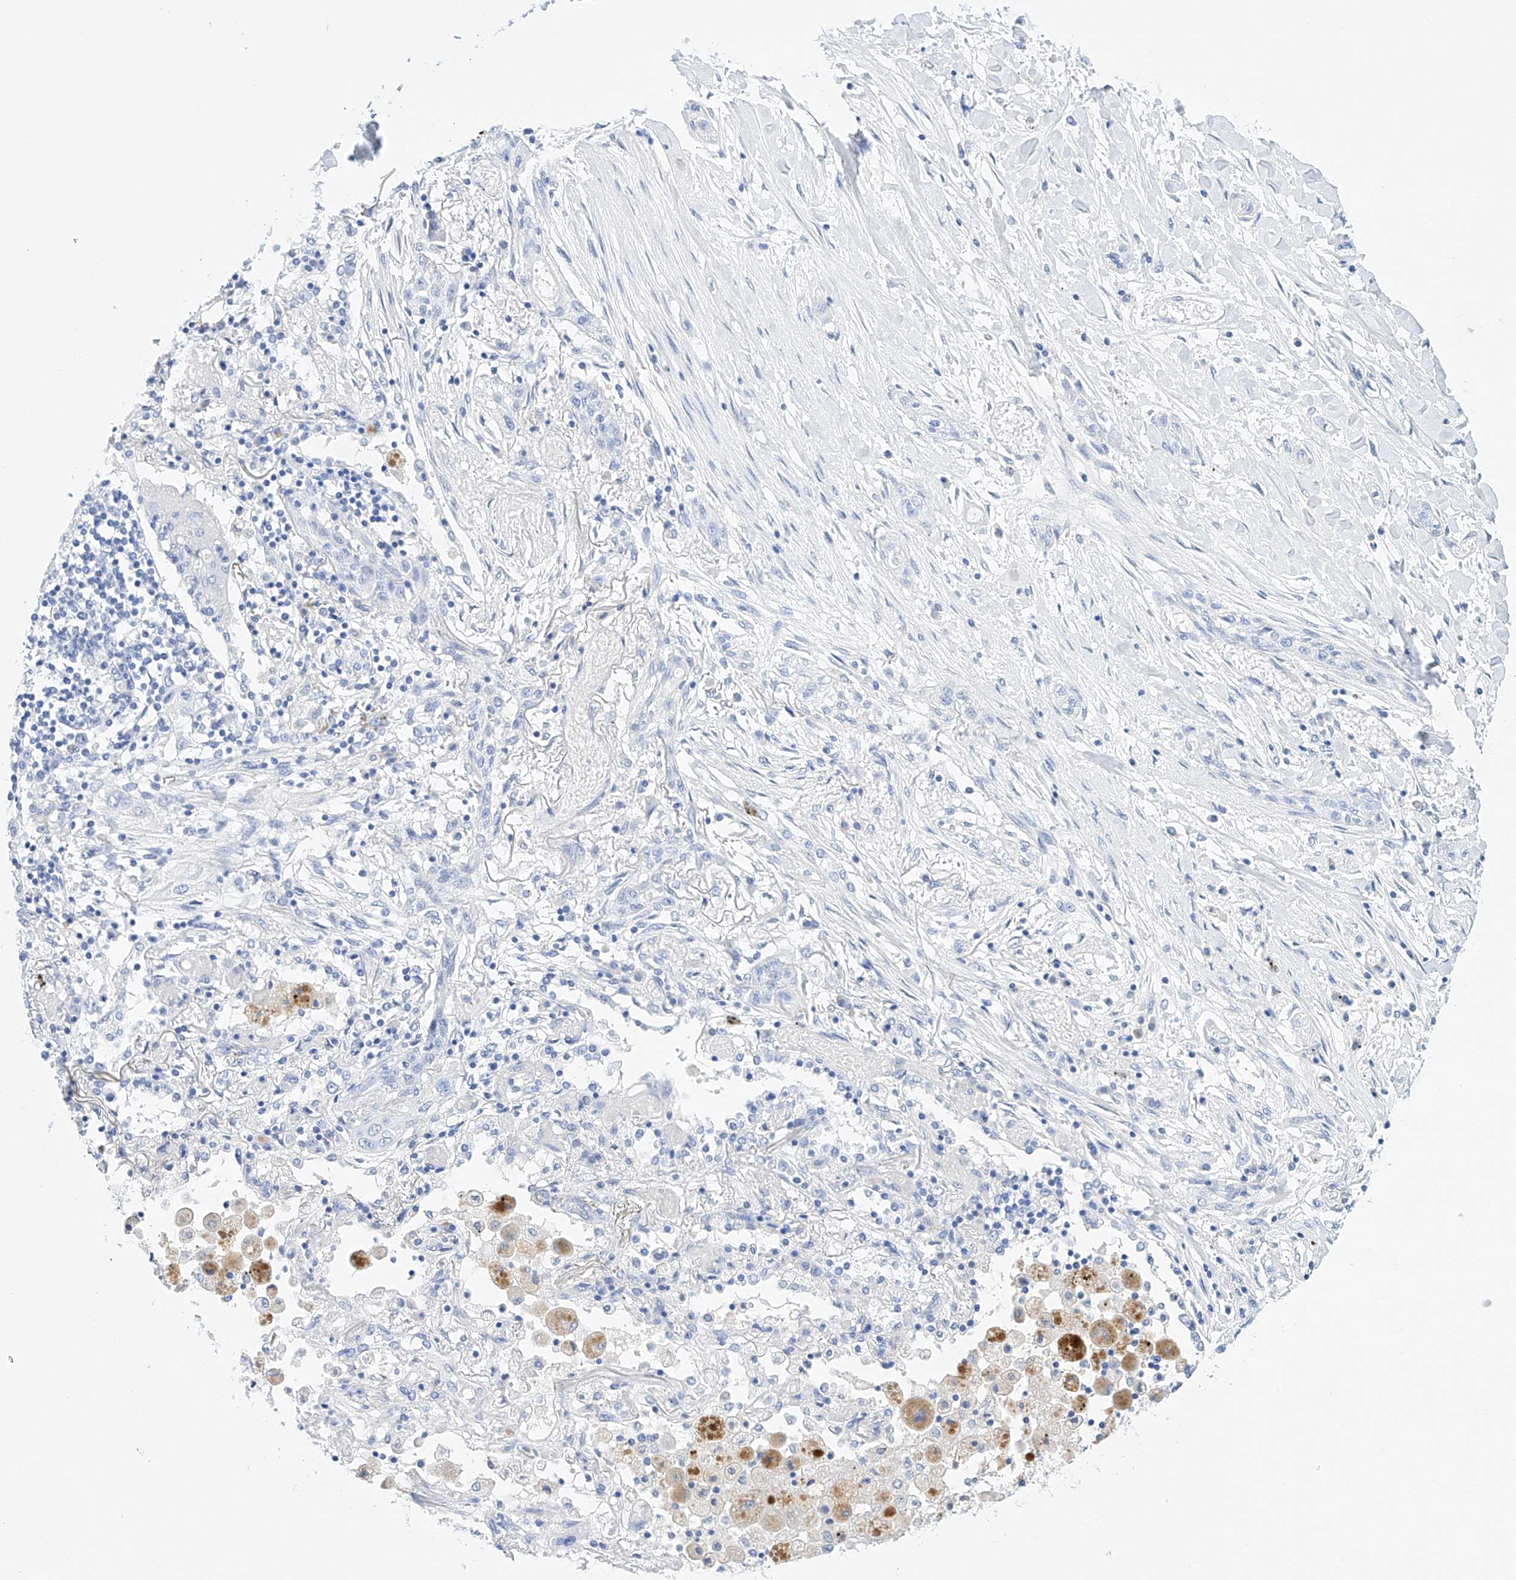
{"staining": {"intensity": "negative", "quantity": "none", "location": "none"}, "tissue": "lung cancer", "cell_type": "Tumor cells", "image_type": "cancer", "snomed": [{"axis": "morphology", "description": "Squamous cell carcinoma, NOS"}, {"axis": "topography", "description": "Lung"}], "caption": "Tumor cells are negative for protein expression in human lung cancer (squamous cell carcinoma).", "gene": "LURAP1", "patient": {"sex": "female", "age": 47}}